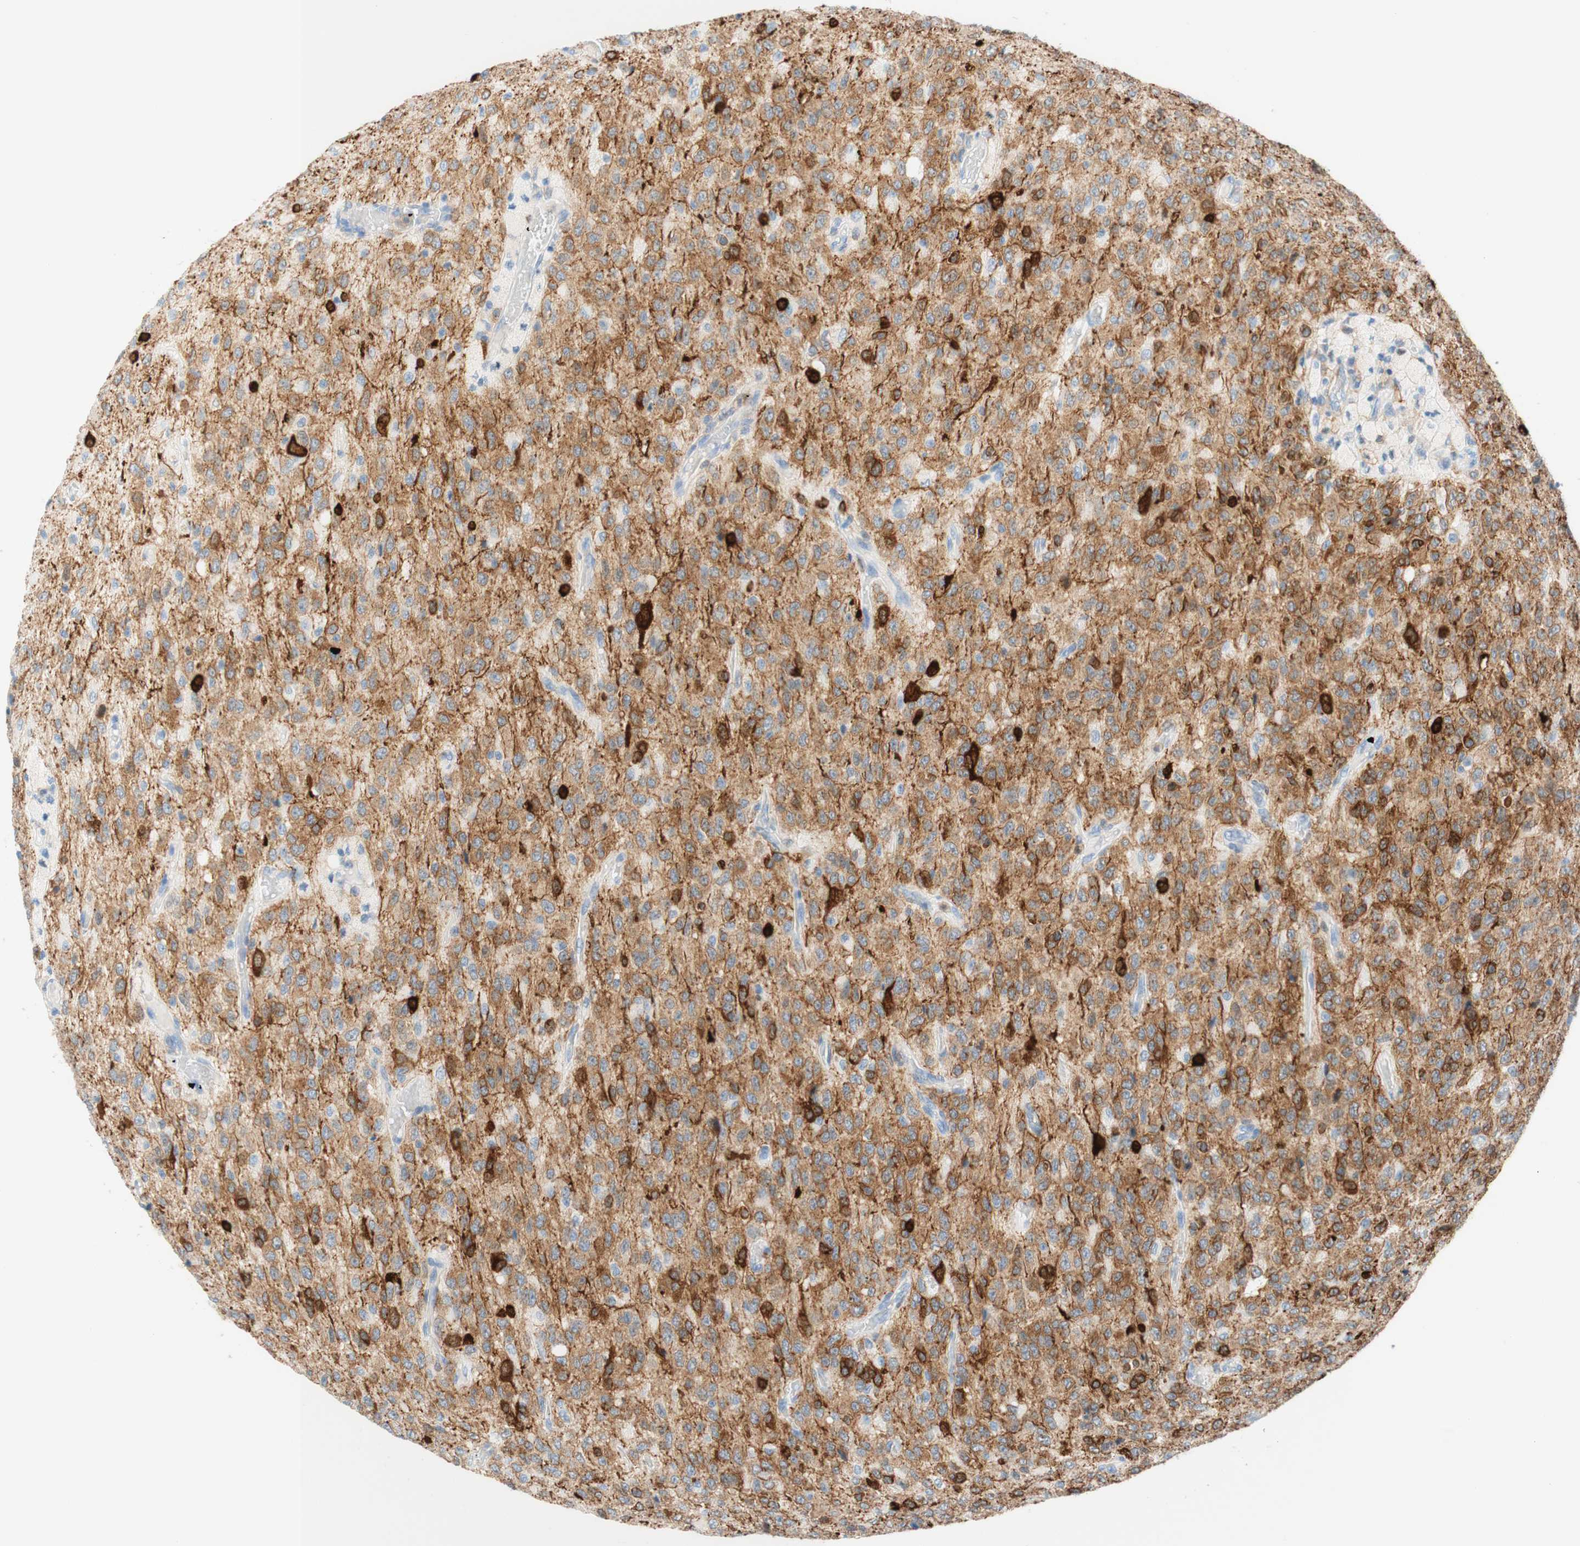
{"staining": {"intensity": "strong", "quantity": "<25%", "location": "cytoplasmic/membranous,nuclear"}, "tissue": "glioma", "cell_type": "Tumor cells", "image_type": "cancer", "snomed": [{"axis": "morphology", "description": "Glioma, malignant, High grade"}, {"axis": "topography", "description": "pancreas cauda"}], "caption": "DAB (3,3'-diaminobenzidine) immunohistochemical staining of human glioma displays strong cytoplasmic/membranous and nuclear protein staining in about <25% of tumor cells. Immunohistochemistry stains the protein in brown and the nuclei are stained blue.", "gene": "STMN1", "patient": {"sex": "male", "age": 60}}